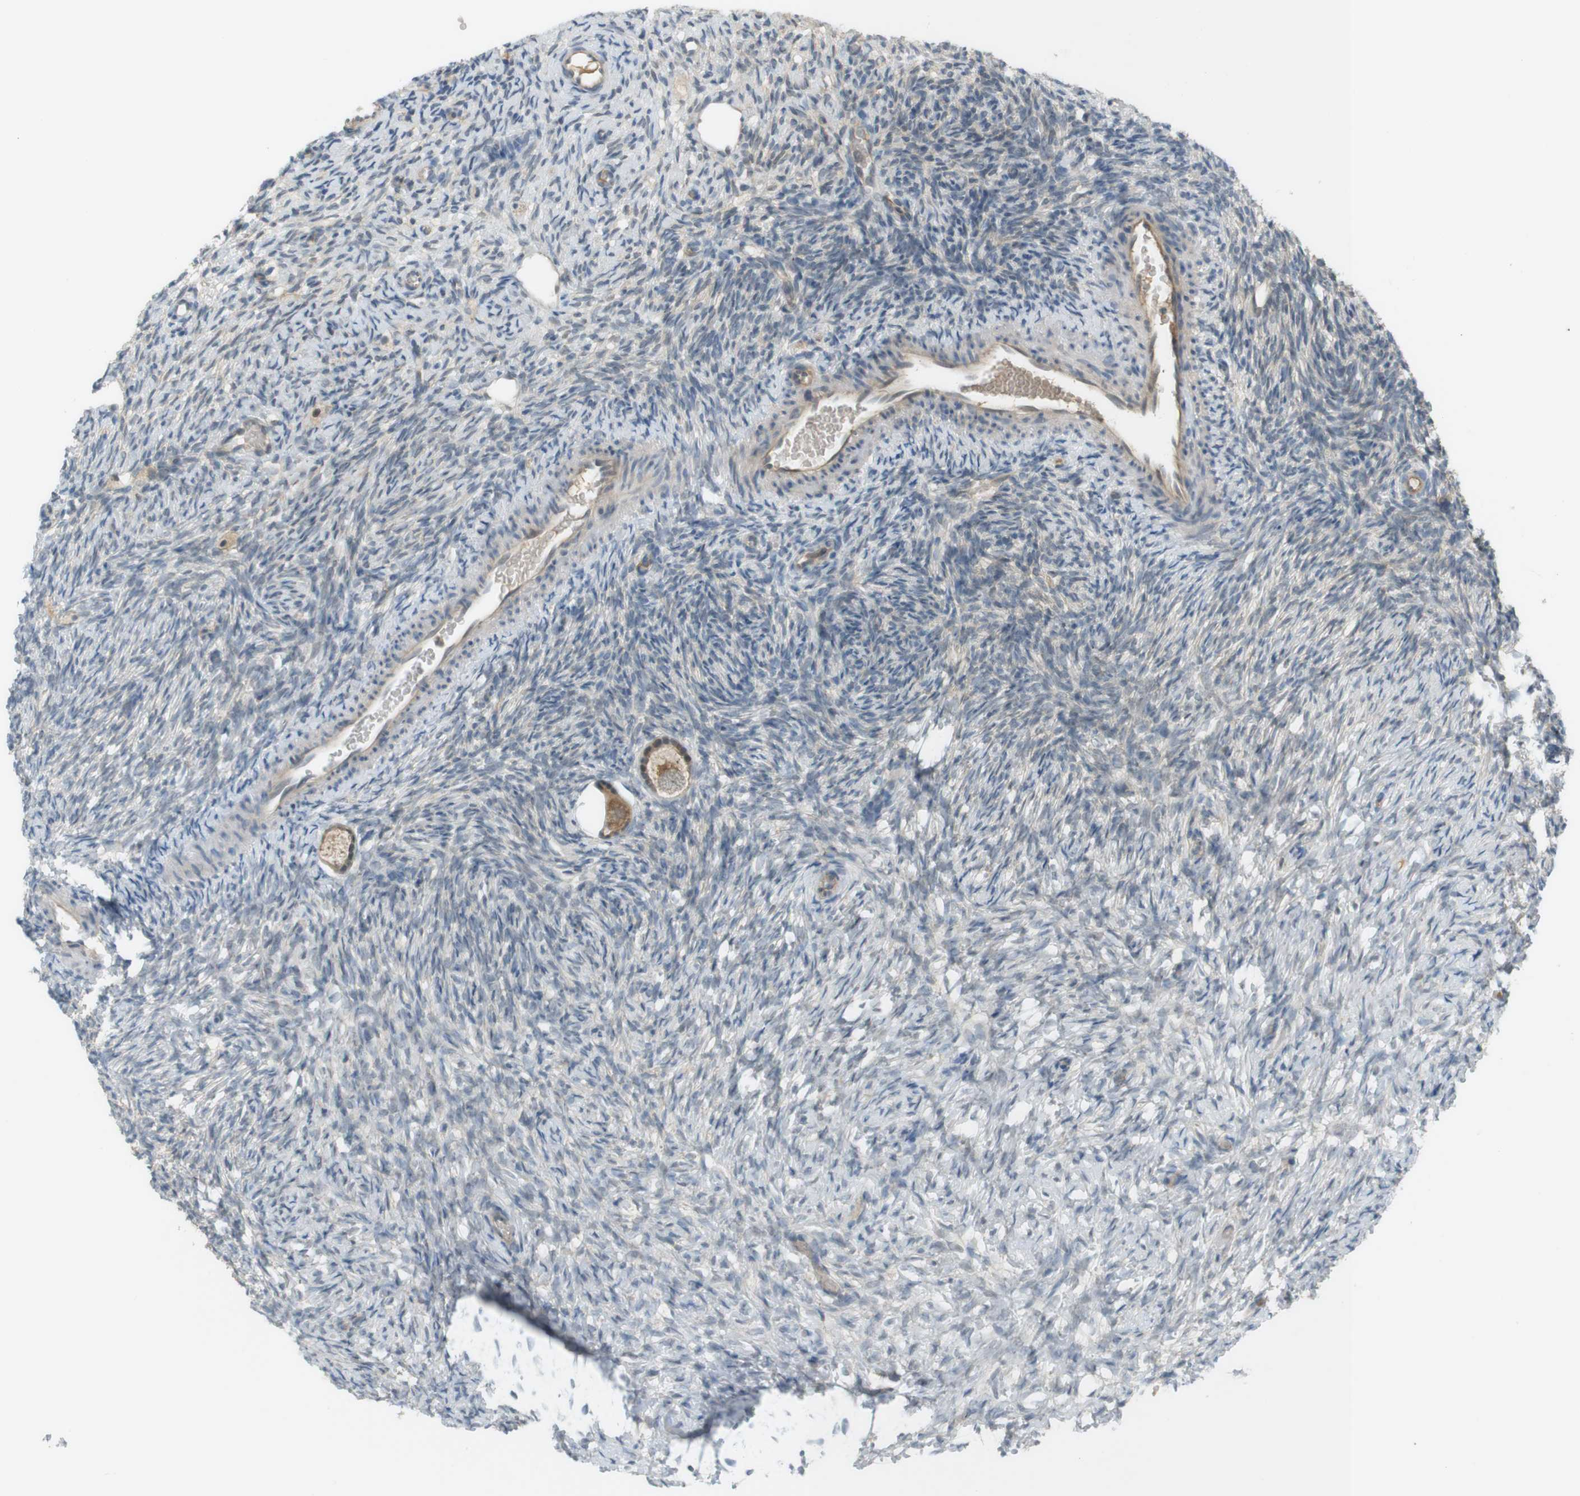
{"staining": {"intensity": "moderate", "quantity": ">75%", "location": "cytoplasmic/membranous"}, "tissue": "ovary", "cell_type": "Follicle cells", "image_type": "normal", "snomed": [{"axis": "morphology", "description": "Normal tissue, NOS"}, {"axis": "topography", "description": "Ovary"}], "caption": "Immunohistochemistry (IHC) histopathology image of unremarkable human ovary stained for a protein (brown), which displays medium levels of moderate cytoplasmic/membranous positivity in approximately >75% of follicle cells.", "gene": "ZDHHC20", "patient": {"sex": "female", "age": 35}}